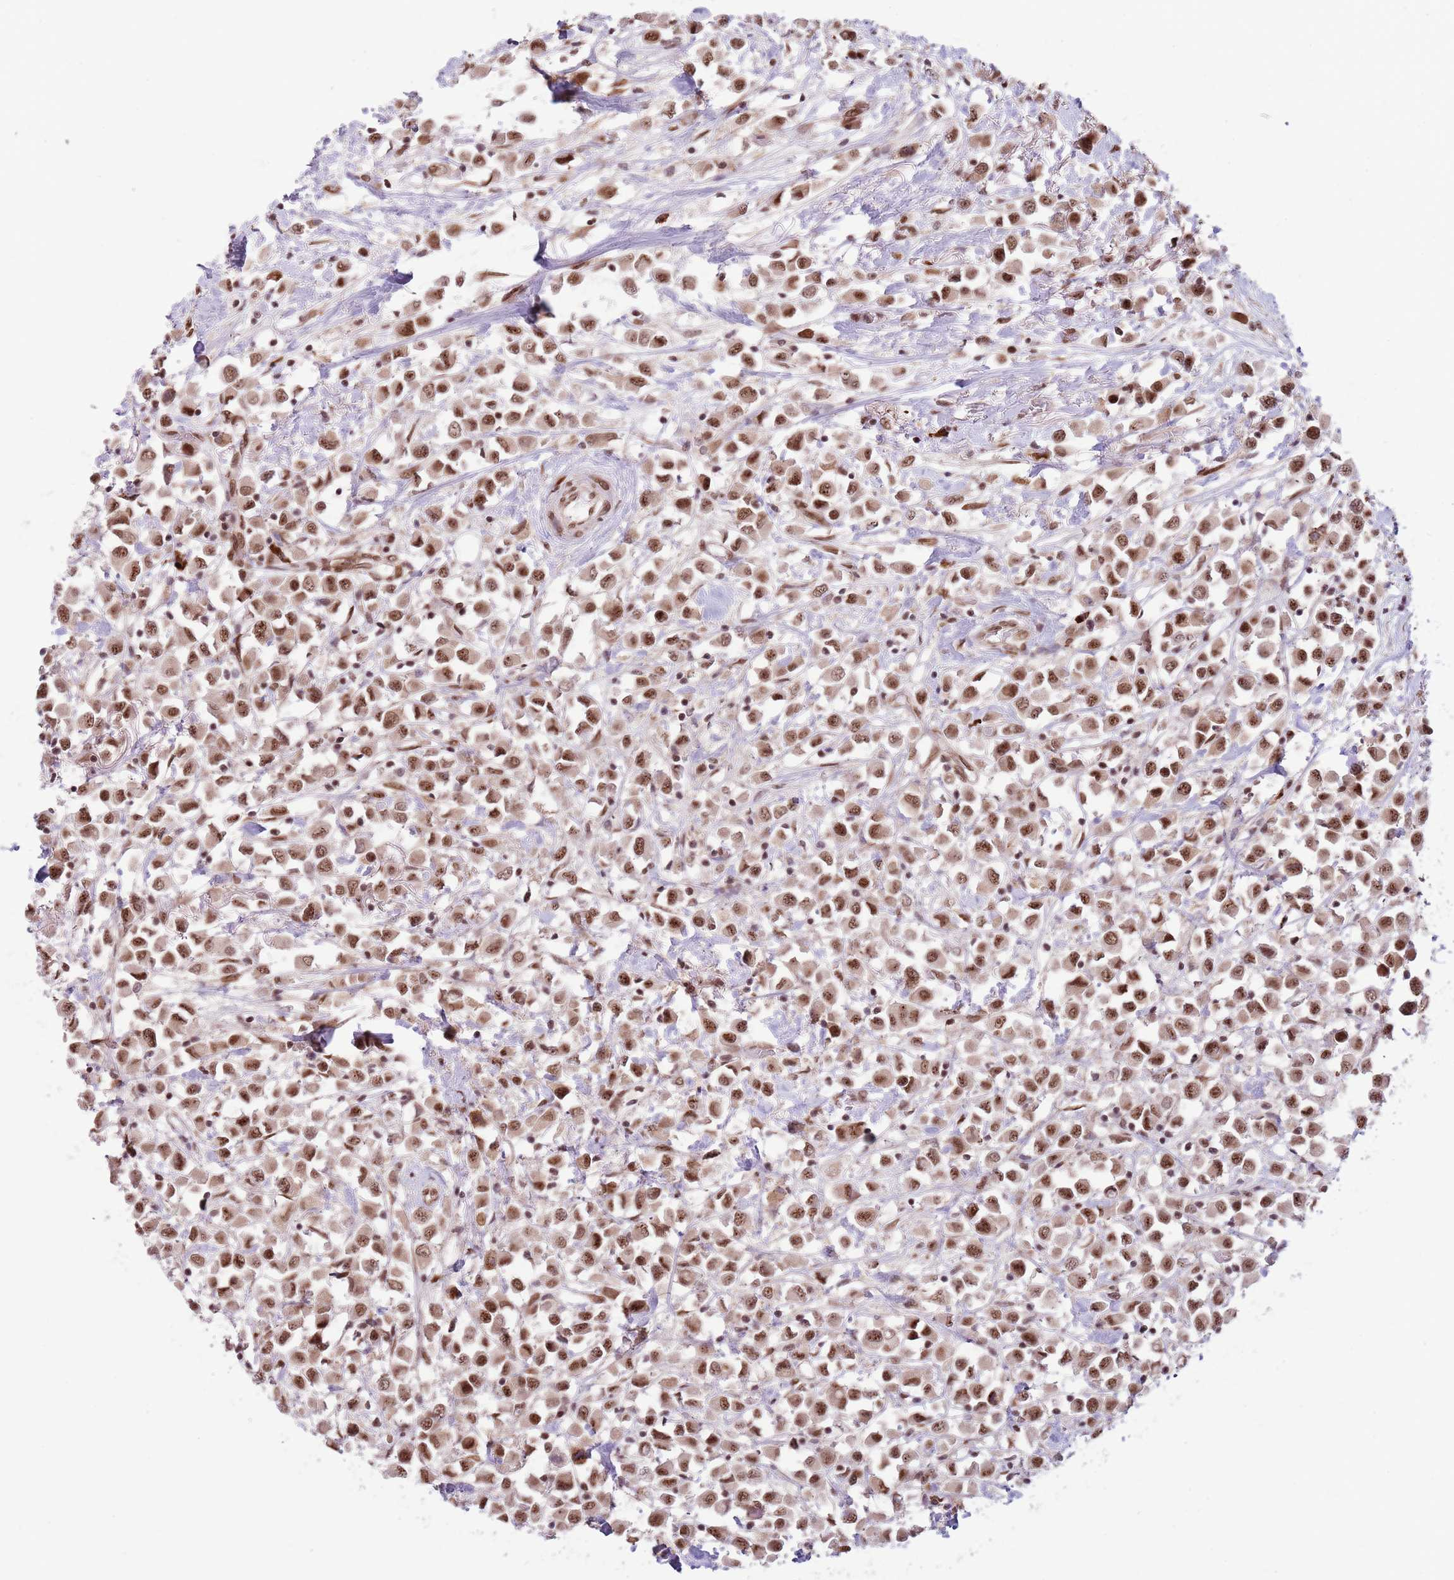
{"staining": {"intensity": "moderate", "quantity": ">75%", "location": "cytoplasmic/membranous,nuclear"}, "tissue": "breast cancer", "cell_type": "Tumor cells", "image_type": "cancer", "snomed": [{"axis": "morphology", "description": "Duct carcinoma"}, {"axis": "topography", "description": "Breast"}], "caption": "Protein expression analysis of human breast cancer (invasive ductal carcinoma) reveals moderate cytoplasmic/membranous and nuclear expression in approximately >75% of tumor cells. (brown staining indicates protein expression, while blue staining denotes nuclei).", "gene": "SIPA1L3", "patient": {"sex": "female", "age": 61}}